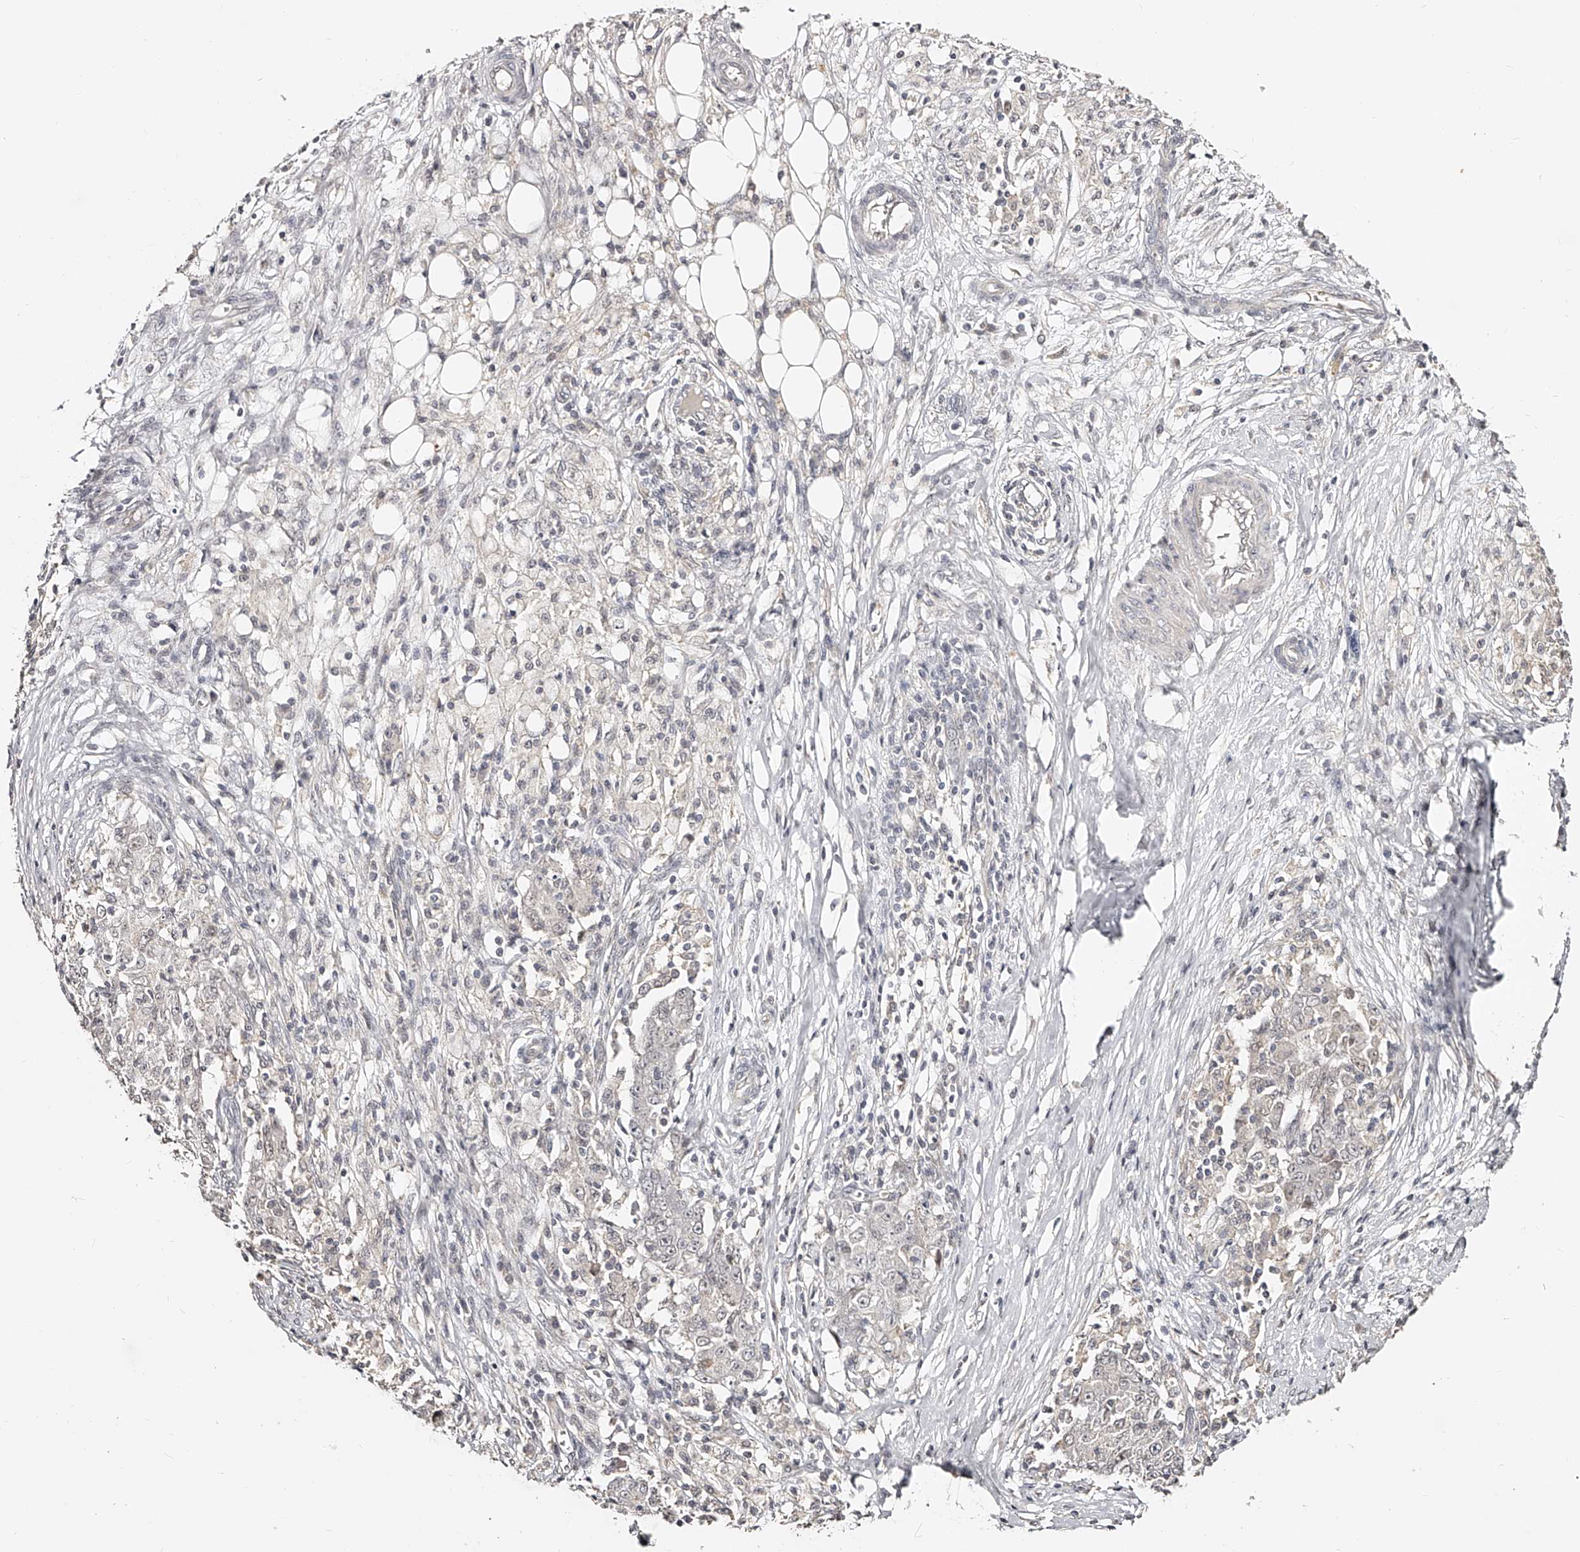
{"staining": {"intensity": "negative", "quantity": "none", "location": "none"}, "tissue": "ovarian cancer", "cell_type": "Tumor cells", "image_type": "cancer", "snomed": [{"axis": "morphology", "description": "Carcinoma, endometroid"}, {"axis": "topography", "description": "Ovary"}], "caption": "This is an immunohistochemistry image of endometroid carcinoma (ovarian). There is no positivity in tumor cells.", "gene": "ZNF789", "patient": {"sex": "female", "age": 42}}